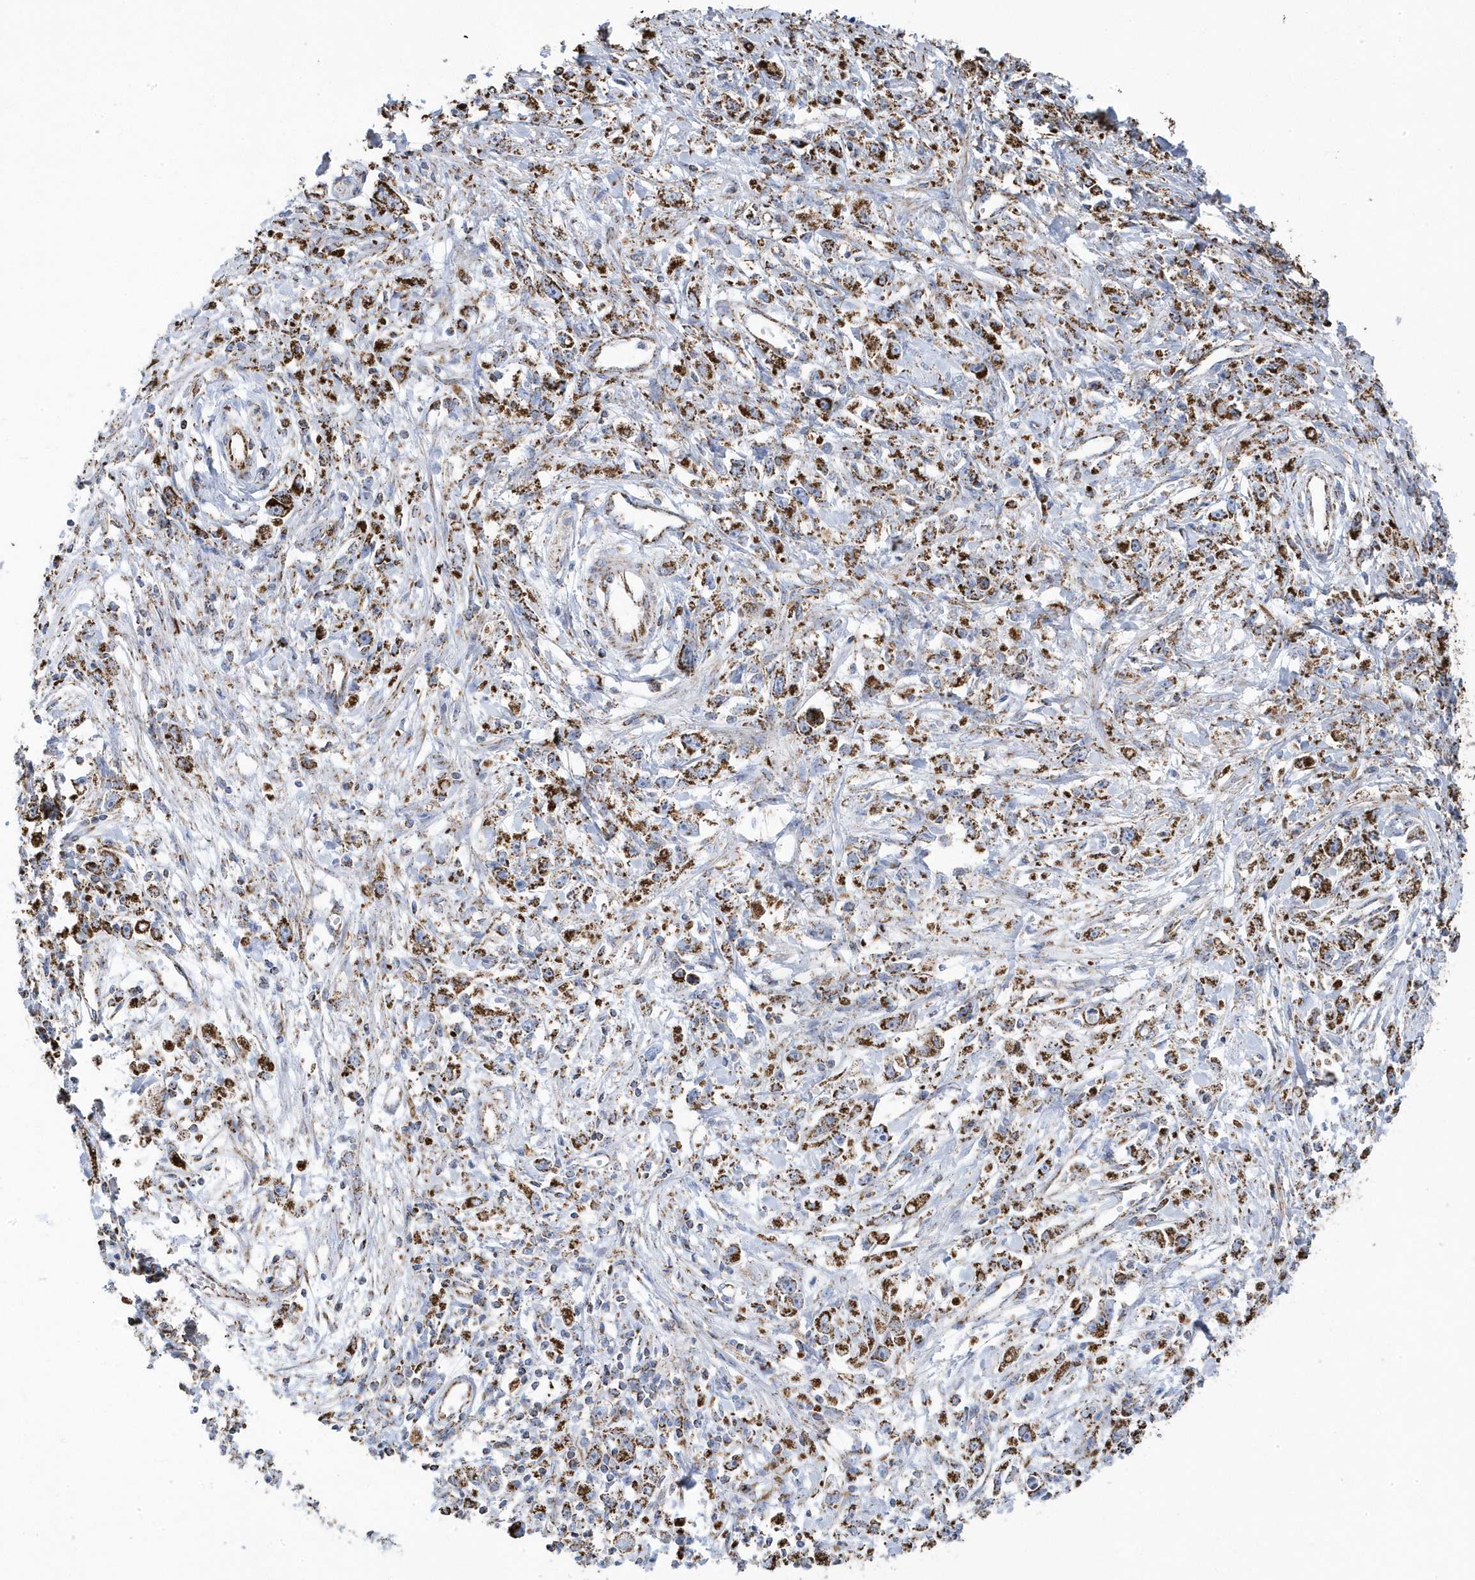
{"staining": {"intensity": "strong", "quantity": ">75%", "location": "cytoplasmic/membranous"}, "tissue": "stomach cancer", "cell_type": "Tumor cells", "image_type": "cancer", "snomed": [{"axis": "morphology", "description": "Adenocarcinoma, NOS"}, {"axis": "topography", "description": "Stomach"}], "caption": "Human stomach cancer (adenocarcinoma) stained with a protein marker exhibits strong staining in tumor cells.", "gene": "GTPBP8", "patient": {"sex": "female", "age": 59}}